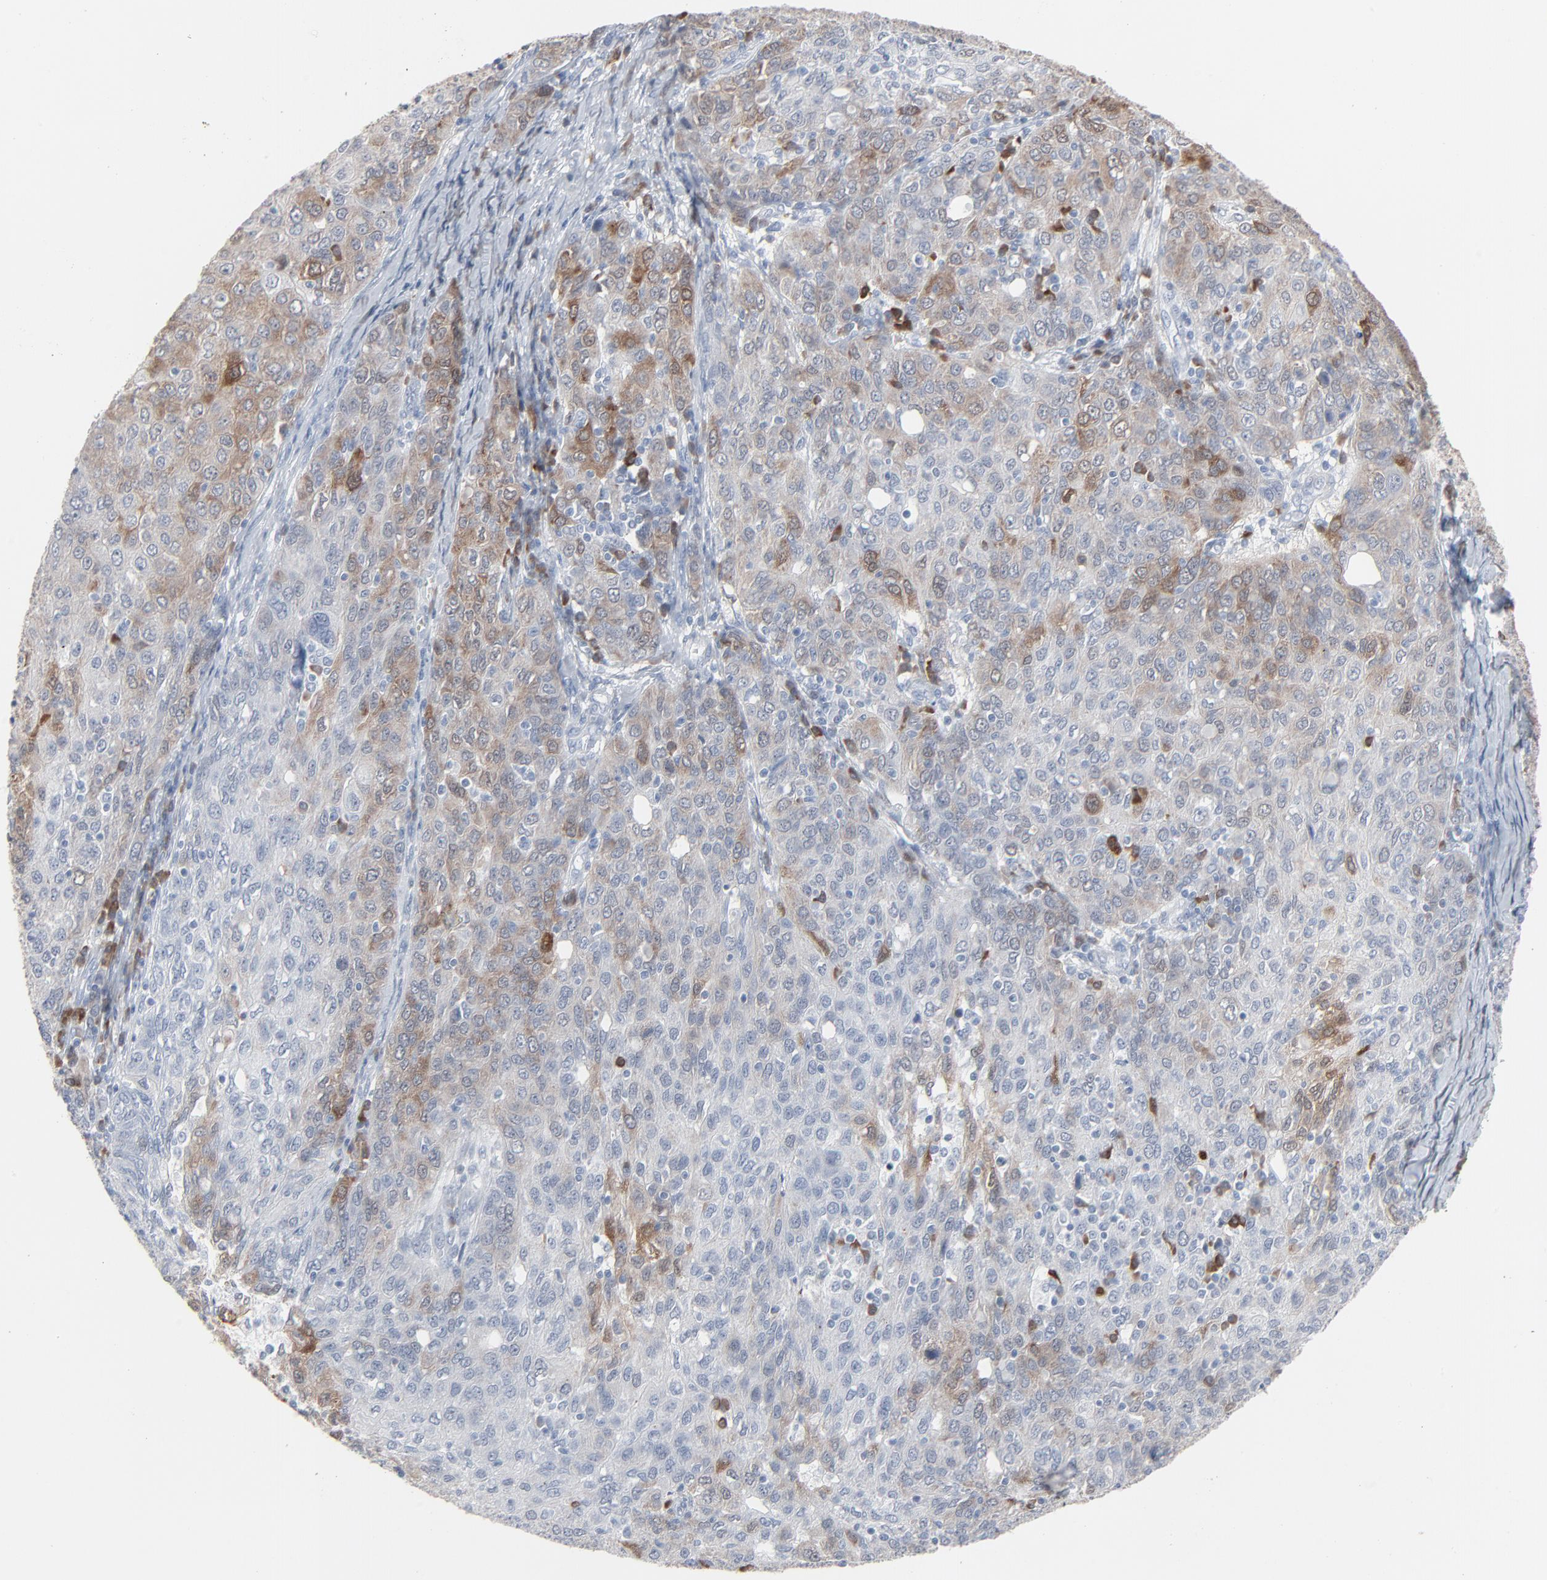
{"staining": {"intensity": "moderate", "quantity": "25%-75%", "location": "cytoplasmic/membranous"}, "tissue": "ovarian cancer", "cell_type": "Tumor cells", "image_type": "cancer", "snomed": [{"axis": "morphology", "description": "Carcinoma, endometroid"}, {"axis": "topography", "description": "Ovary"}], "caption": "This image exhibits immunohistochemistry staining of human ovarian cancer (endometroid carcinoma), with medium moderate cytoplasmic/membranous expression in approximately 25%-75% of tumor cells.", "gene": "PHGDH", "patient": {"sex": "female", "age": 50}}